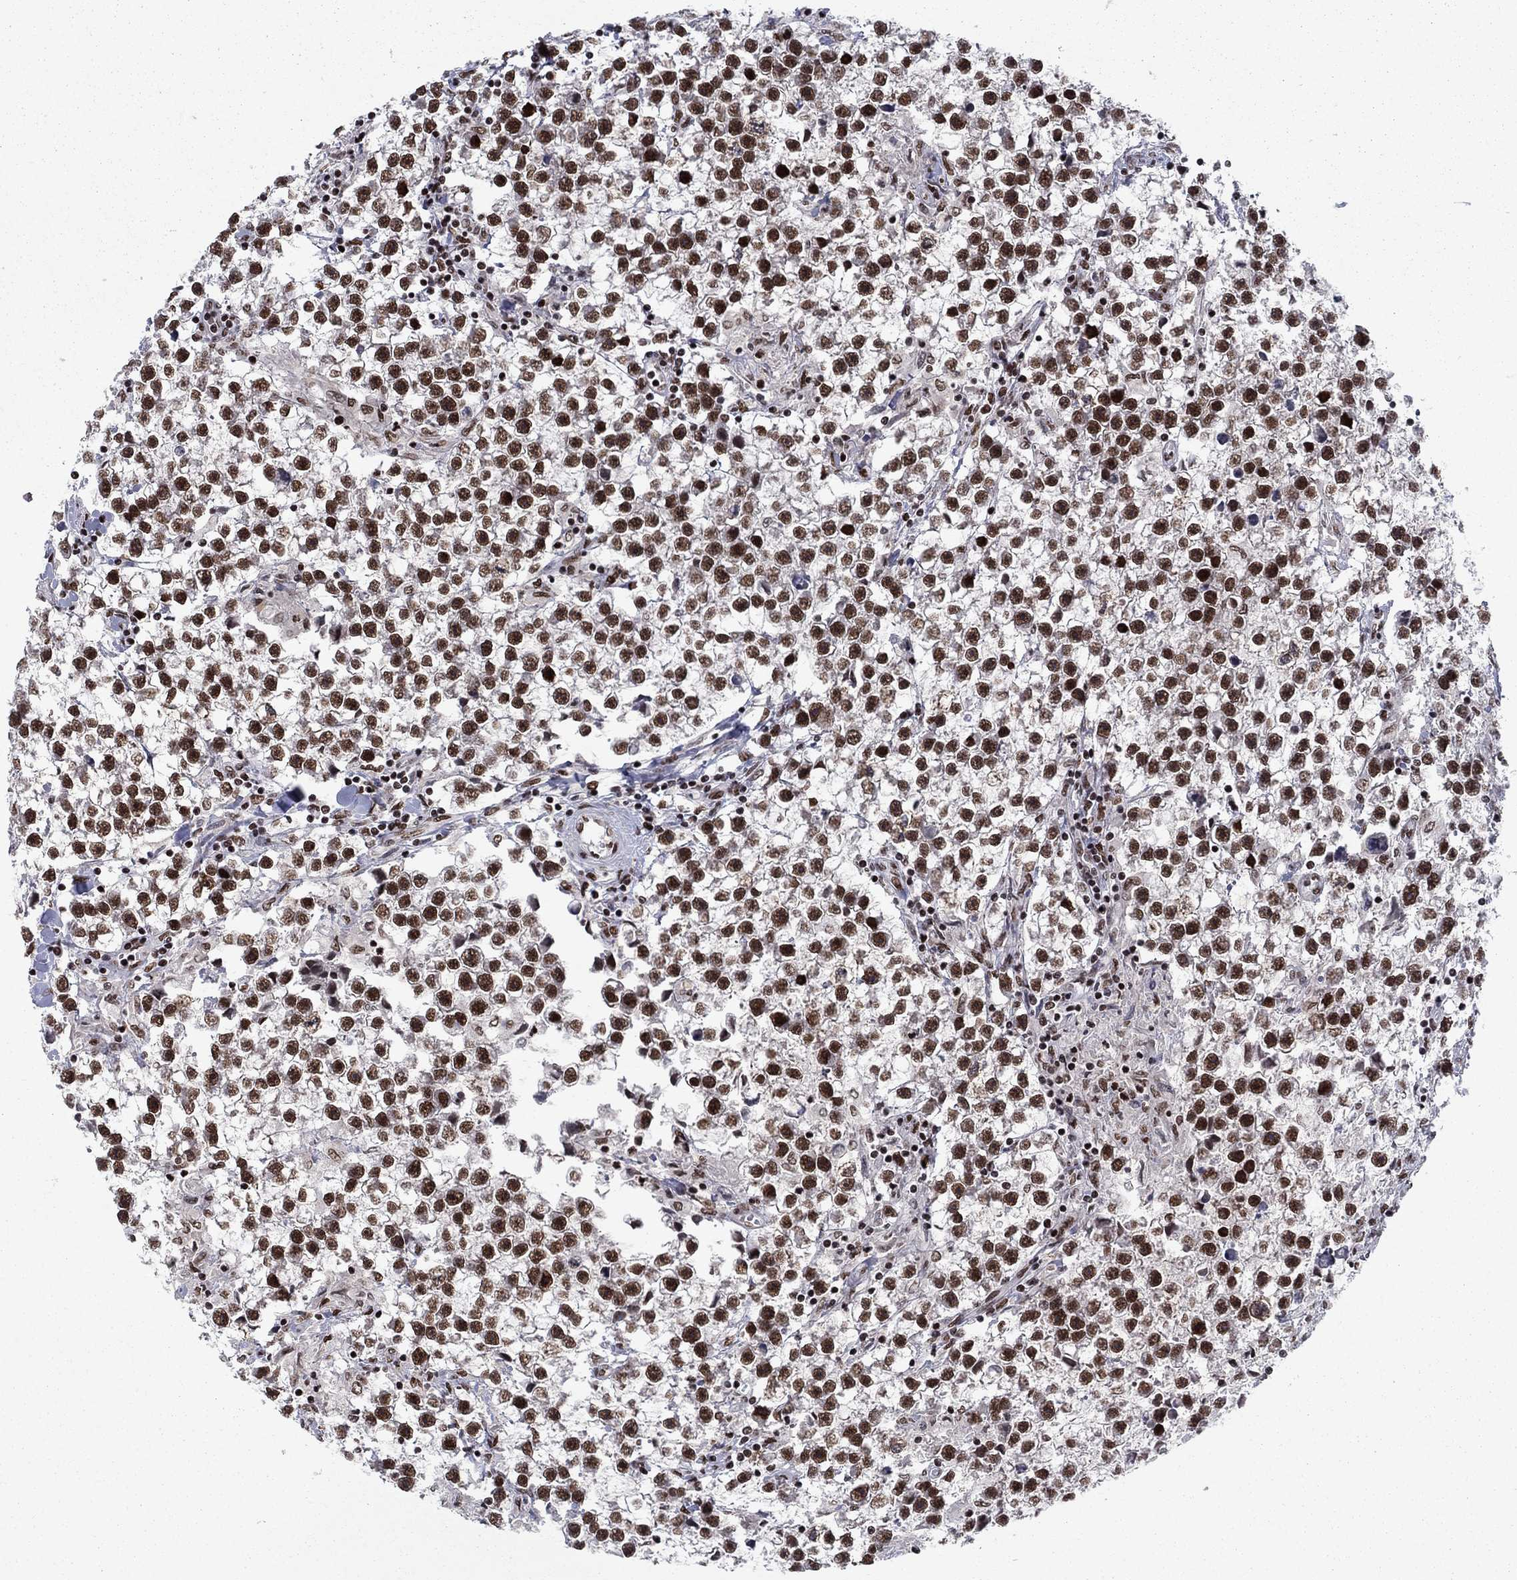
{"staining": {"intensity": "strong", "quantity": ">75%", "location": "nuclear"}, "tissue": "testis cancer", "cell_type": "Tumor cells", "image_type": "cancer", "snomed": [{"axis": "morphology", "description": "Seminoma, NOS"}, {"axis": "topography", "description": "Testis"}], "caption": "Seminoma (testis) stained with immunohistochemistry (IHC) demonstrates strong nuclear staining in about >75% of tumor cells.", "gene": "USP54", "patient": {"sex": "male", "age": 59}}